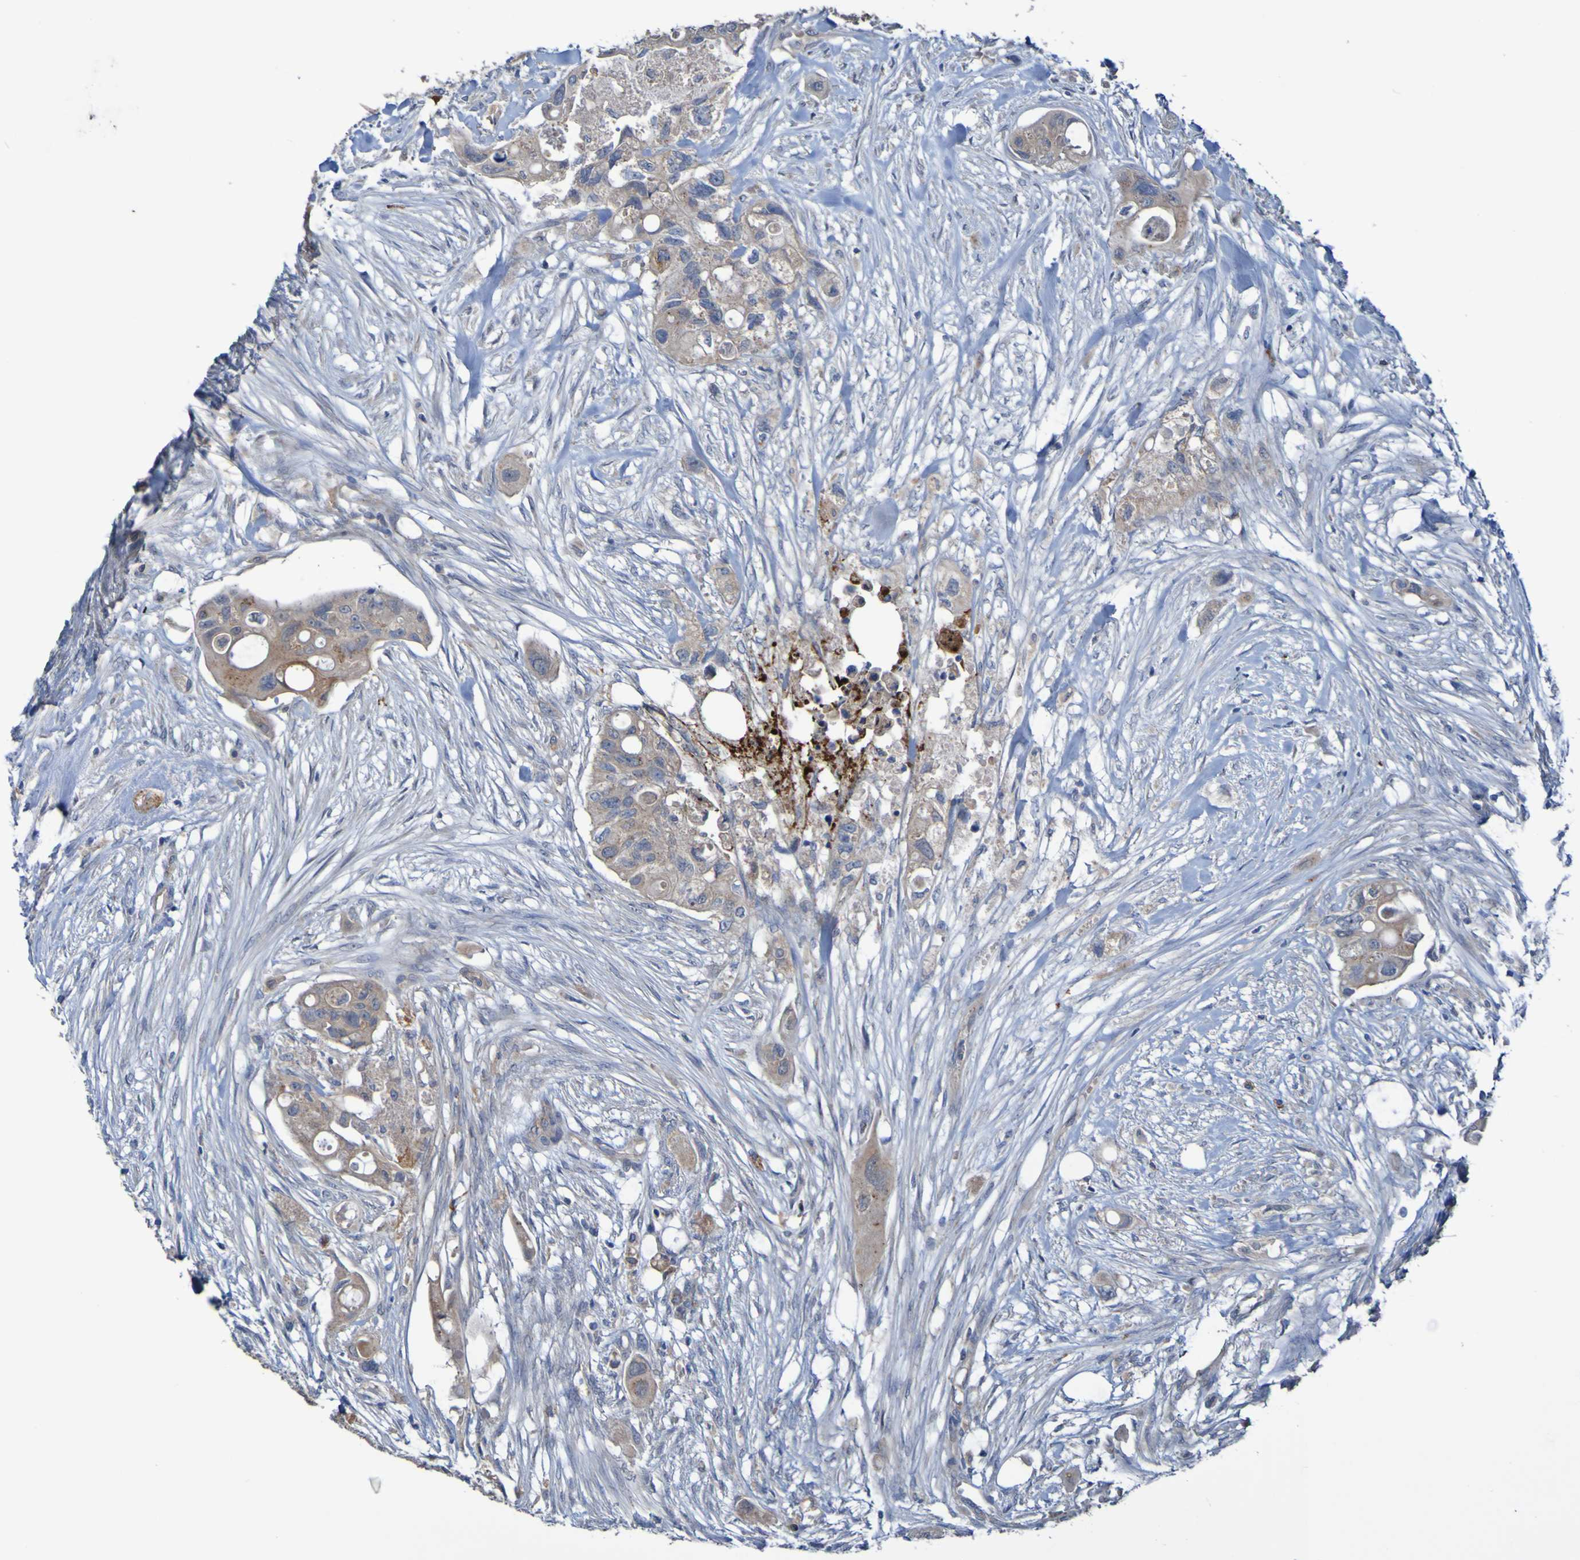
{"staining": {"intensity": "moderate", "quantity": ">75%", "location": "cytoplasmic/membranous"}, "tissue": "colorectal cancer", "cell_type": "Tumor cells", "image_type": "cancer", "snomed": [{"axis": "morphology", "description": "Adenocarcinoma, NOS"}, {"axis": "topography", "description": "Colon"}], "caption": "A histopathology image of human colorectal cancer stained for a protein displays moderate cytoplasmic/membranous brown staining in tumor cells. (IHC, brightfield microscopy, high magnification).", "gene": "ANGPT4", "patient": {"sex": "female", "age": 57}}